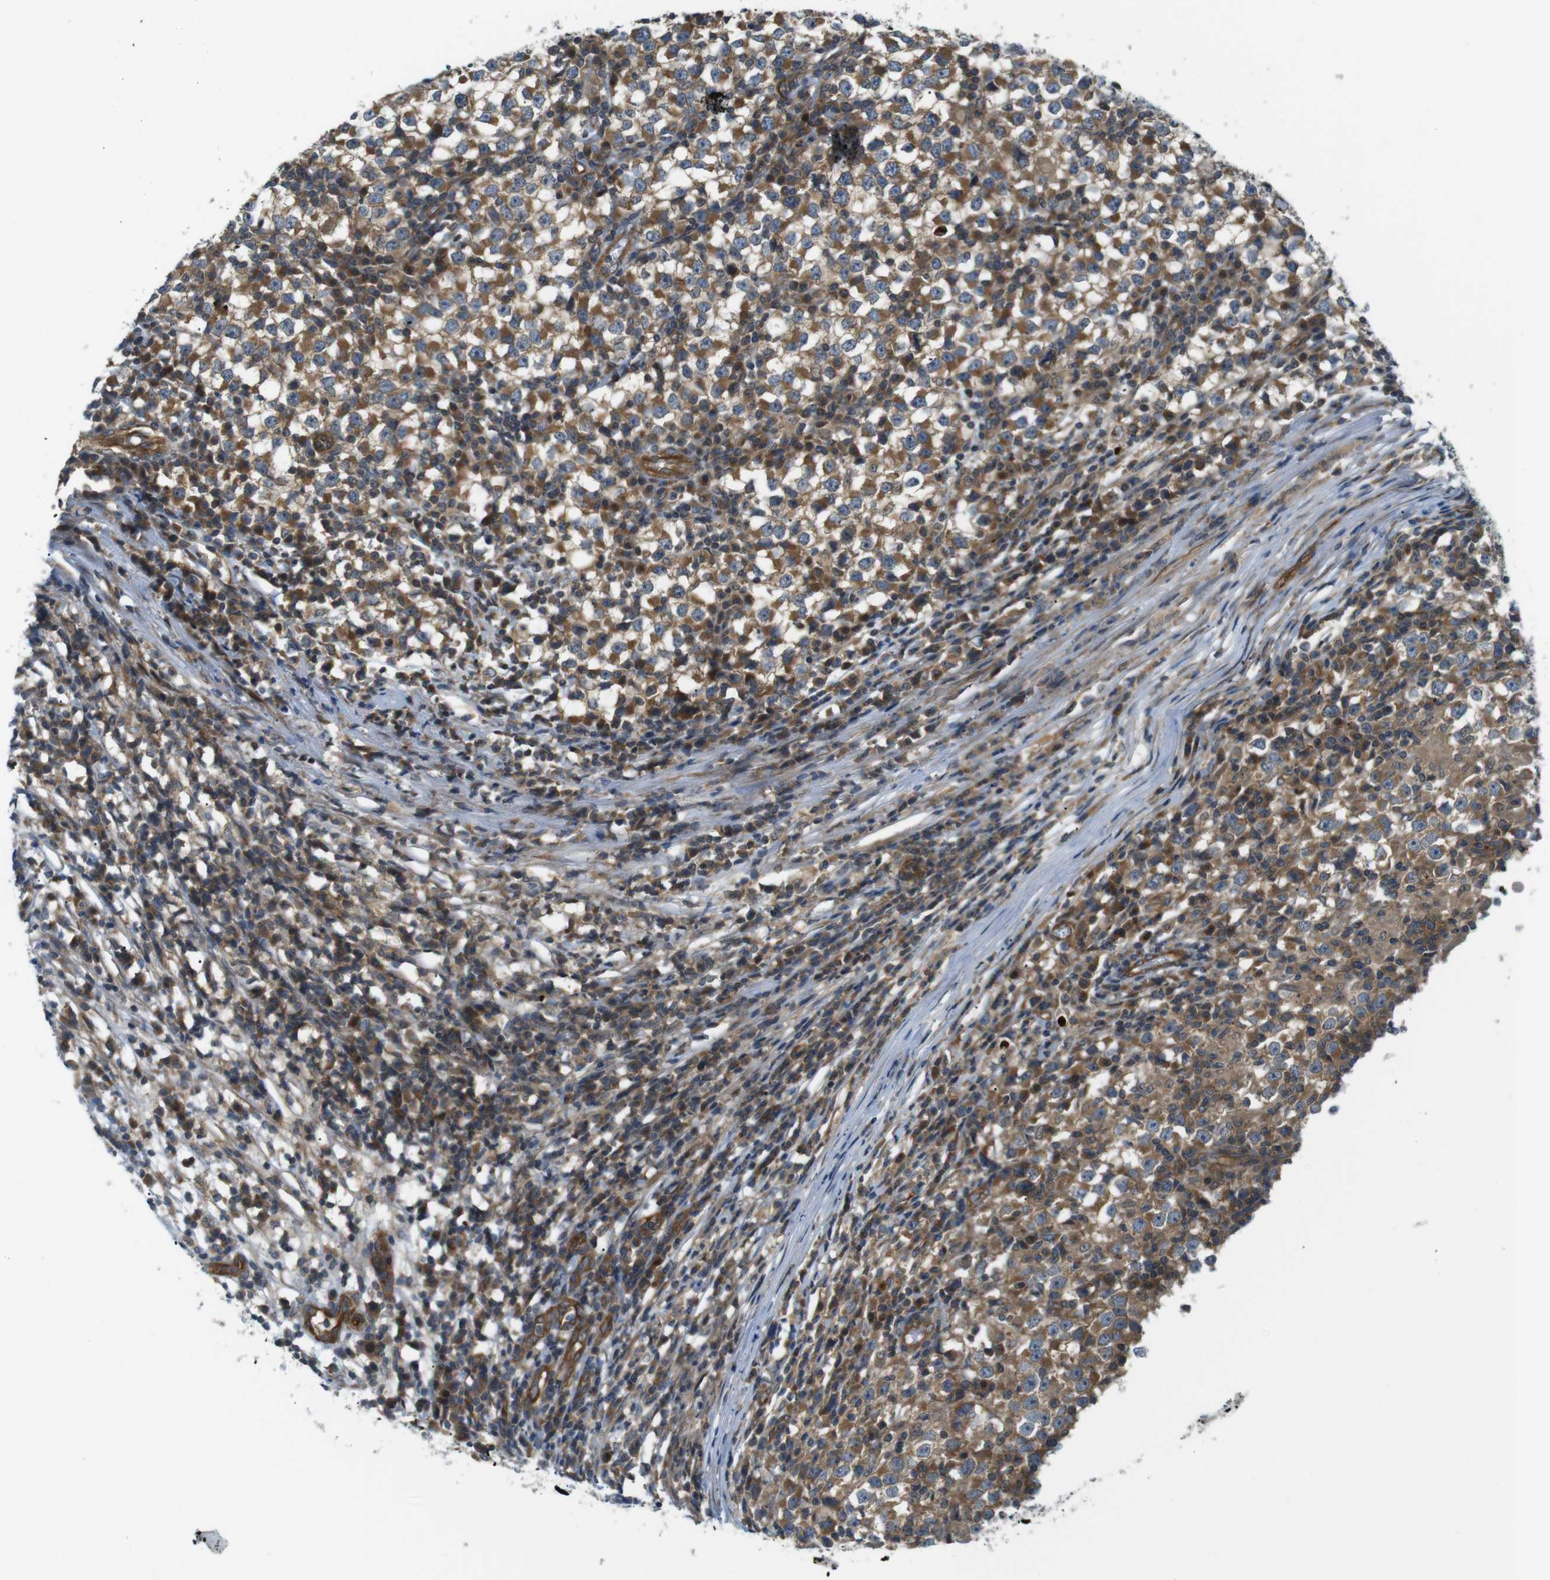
{"staining": {"intensity": "moderate", "quantity": ">75%", "location": "cytoplasmic/membranous"}, "tissue": "testis cancer", "cell_type": "Tumor cells", "image_type": "cancer", "snomed": [{"axis": "morphology", "description": "Seminoma, NOS"}, {"axis": "topography", "description": "Testis"}], "caption": "IHC photomicrograph of neoplastic tissue: human testis cancer stained using immunohistochemistry exhibits medium levels of moderate protein expression localized specifically in the cytoplasmic/membranous of tumor cells, appearing as a cytoplasmic/membranous brown color.", "gene": "TSC1", "patient": {"sex": "male", "age": 65}}